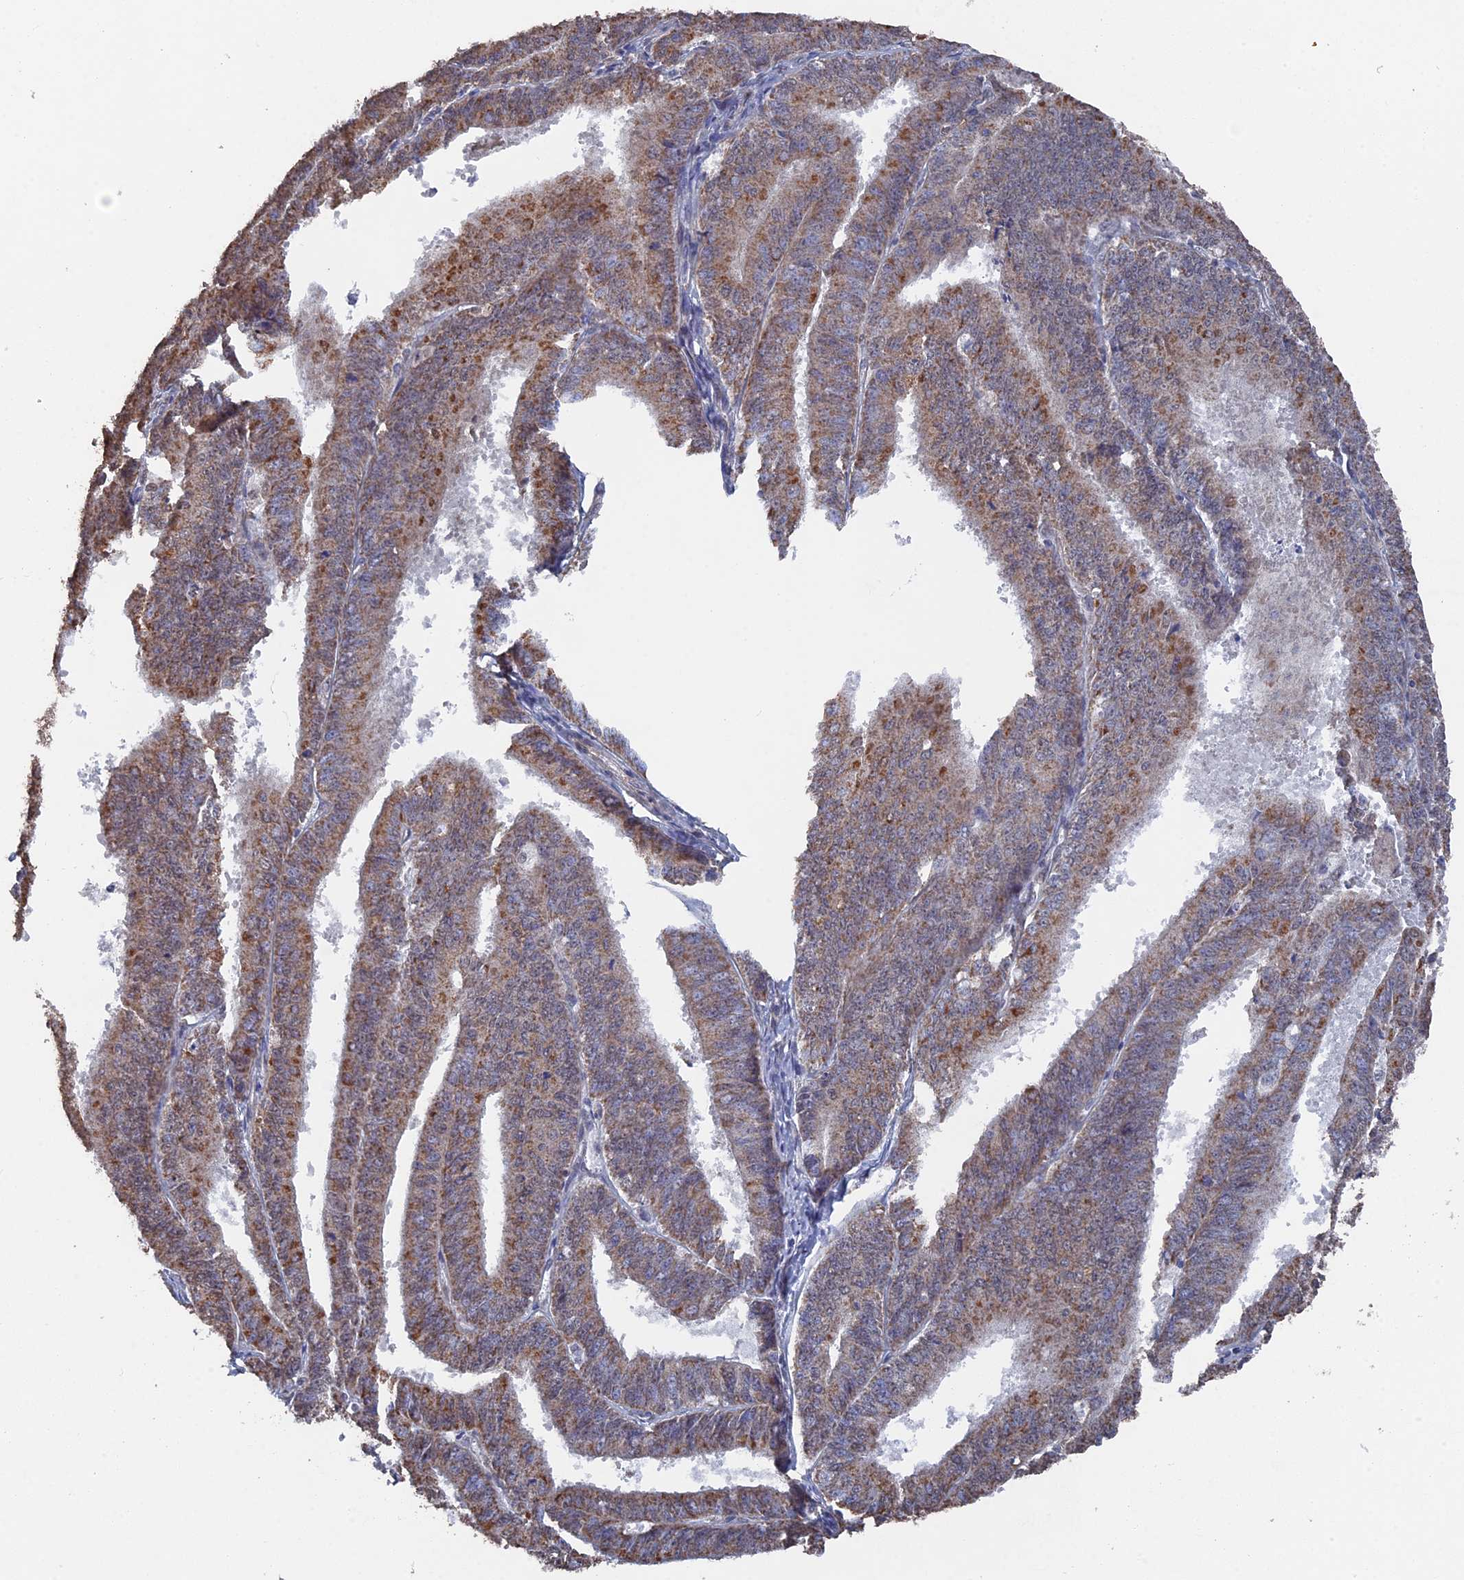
{"staining": {"intensity": "moderate", "quantity": "25%-75%", "location": "cytoplasmic/membranous"}, "tissue": "endometrial cancer", "cell_type": "Tumor cells", "image_type": "cancer", "snomed": [{"axis": "morphology", "description": "Adenocarcinoma, NOS"}, {"axis": "topography", "description": "Endometrium"}], "caption": "Immunohistochemical staining of adenocarcinoma (endometrial) demonstrates moderate cytoplasmic/membranous protein positivity in about 25%-75% of tumor cells. (DAB (3,3'-diaminobenzidine) IHC with brightfield microscopy, high magnification).", "gene": "SMG9", "patient": {"sex": "female", "age": 73}}